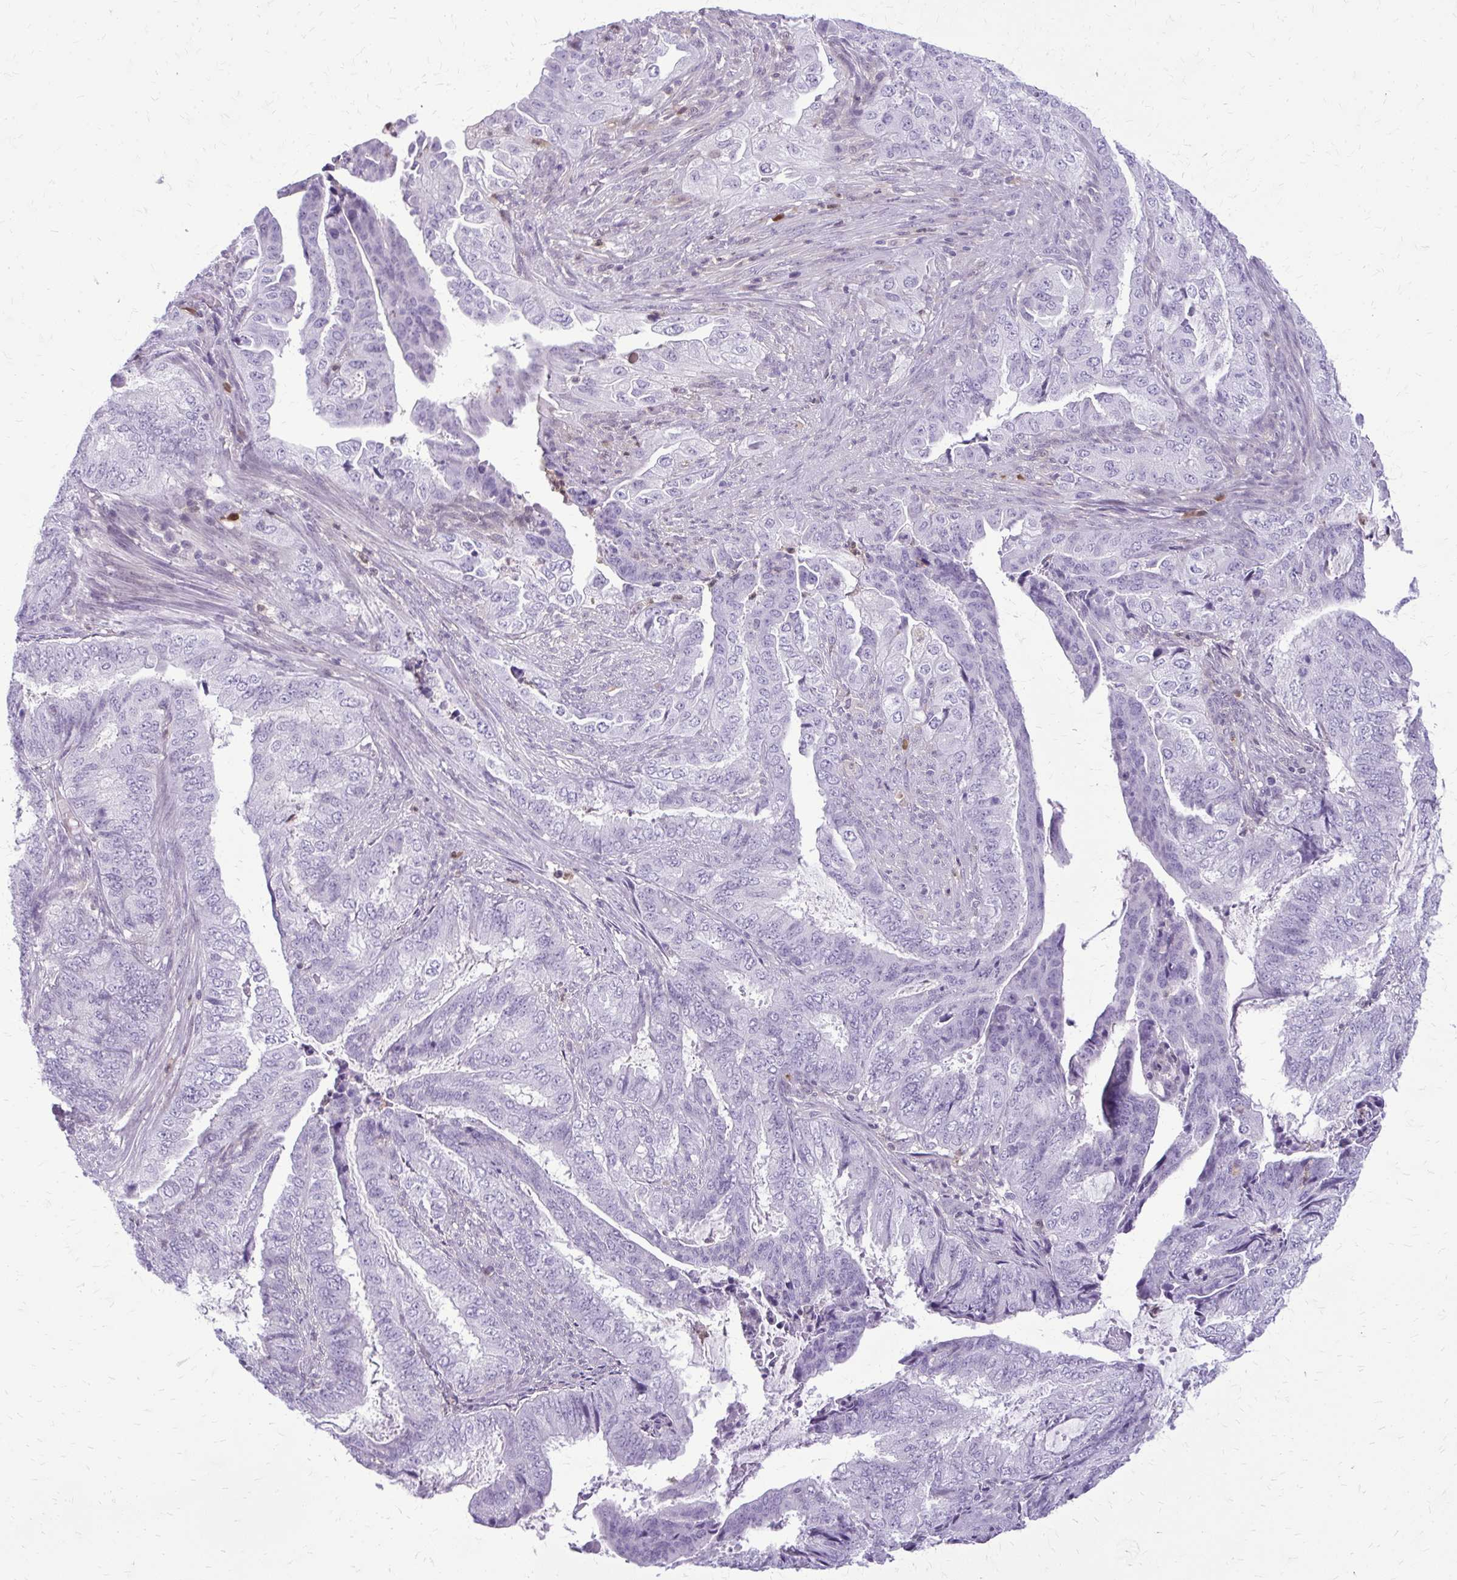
{"staining": {"intensity": "negative", "quantity": "none", "location": "none"}, "tissue": "endometrial cancer", "cell_type": "Tumor cells", "image_type": "cancer", "snomed": [{"axis": "morphology", "description": "Adenocarcinoma, NOS"}, {"axis": "topography", "description": "Endometrium"}], "caption": "The image displays no staining of tumor cells in endometrial cancer (adenocarcinoma). Nuclei are stained in blue.", "gene": "GLRX", "patient": {"sex": "female", "age": 51}}